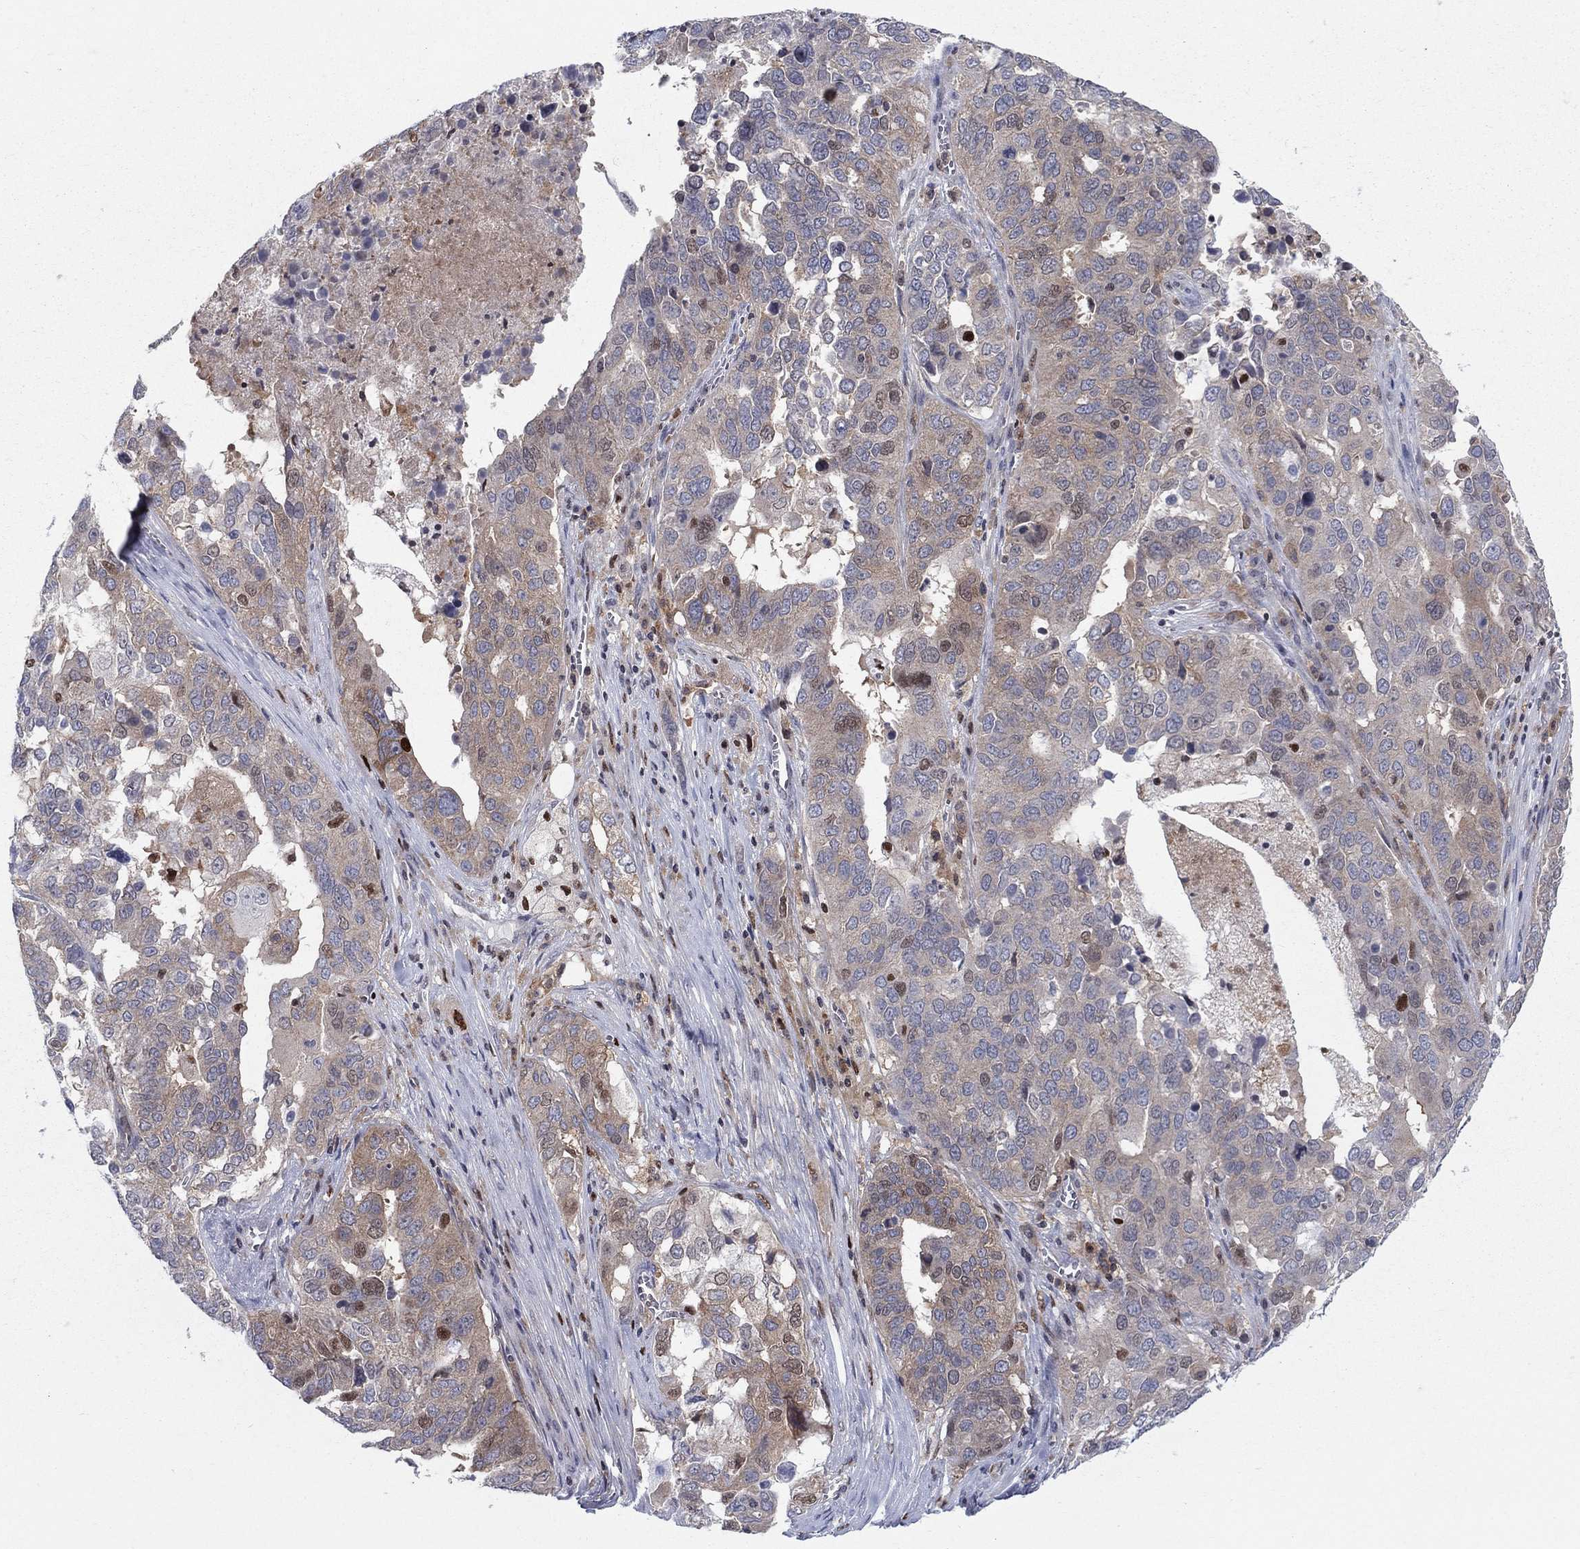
{"staining": {"intensity": "strong", "quantity": "<25%", "location": "nuclear"}, "tissue": "ovarian cancer", "cell_type": "Tumor cells", "image_type": "cancer", "snomed": [{"axis": "morphology", "description": "Carcinoma, endometroid"}, {"axis": "topography", "description": "Soft tissue"}, {"axis": "topography", "description": "Ovary"}], "caption": "Protein staining of ovarian cancer (endometroid carcinoma) tissue shows strong nuclear expression in about <25% of tumor cells. The protein of interest is stained brown, and the nuclei are stained in blue (DAB IHC with brightfield microscopy, high magnification).", "gene": "ZNHIT3", "patient": {"sex": "female", "age": 52}}